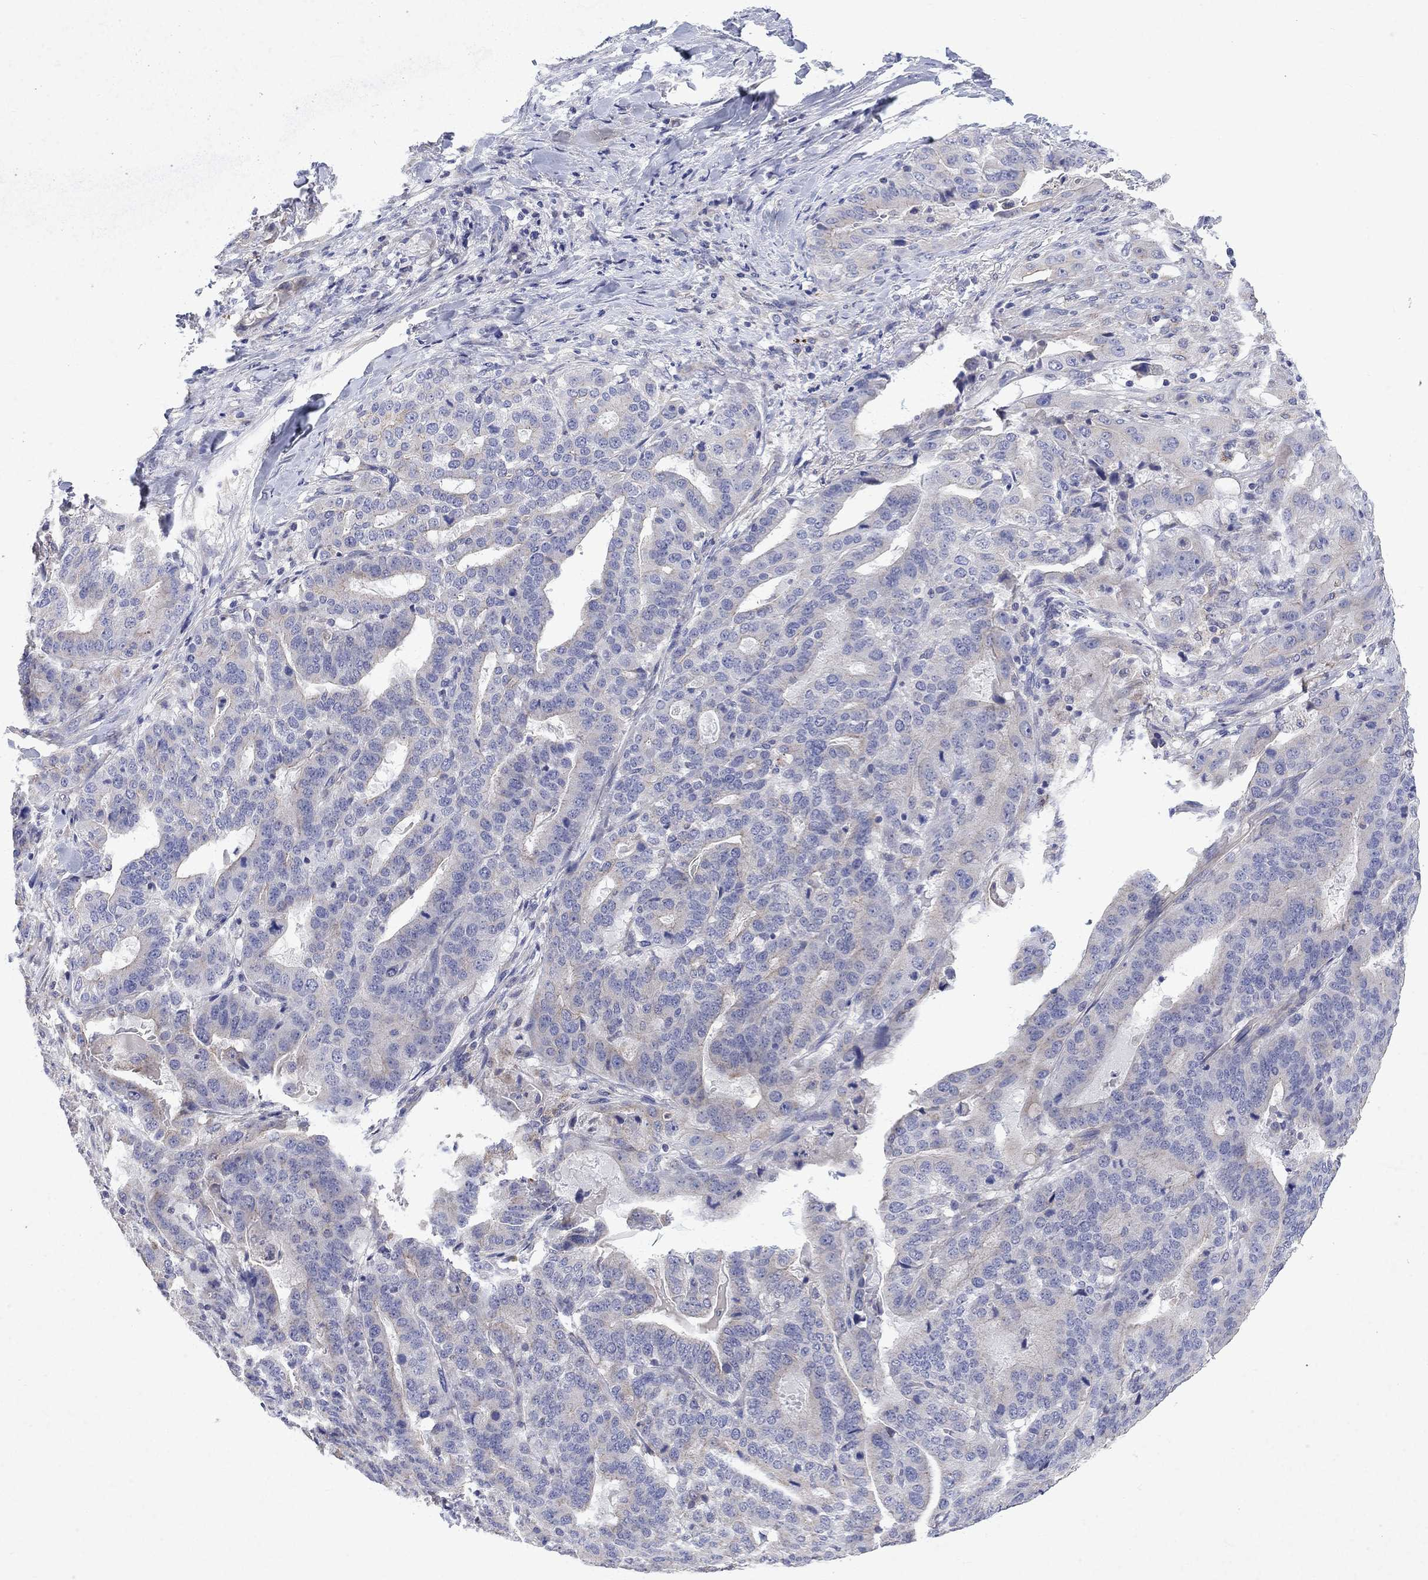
{"staining": {"intensity": "negative", "quantity": "none", "location": "none"}, "tissue": "stomach cancer", "cell_type": "Tumor cells", "image_type": "cancer", "snomed": [{"axis": "morphology", "description": "Adenocarcinoma, NOS"}, {"axis": "topography", "description": "Stomach"}], "caption": "High magnification brightfield microscopy of stomach cancer (adenocarcinoma) stained with DAB (3,3'-diaminobenzidine) (brown) and counterstained with hematoxylin (blue): tumor cells show no significant expression. The staining is performed using DAB (3,3'-diaminobenzidine) brown chromogen with nuclei counter-stained in using hematoxylin.", "gene": "DTNA", "patient": {"sex": "male", "age": 48}}